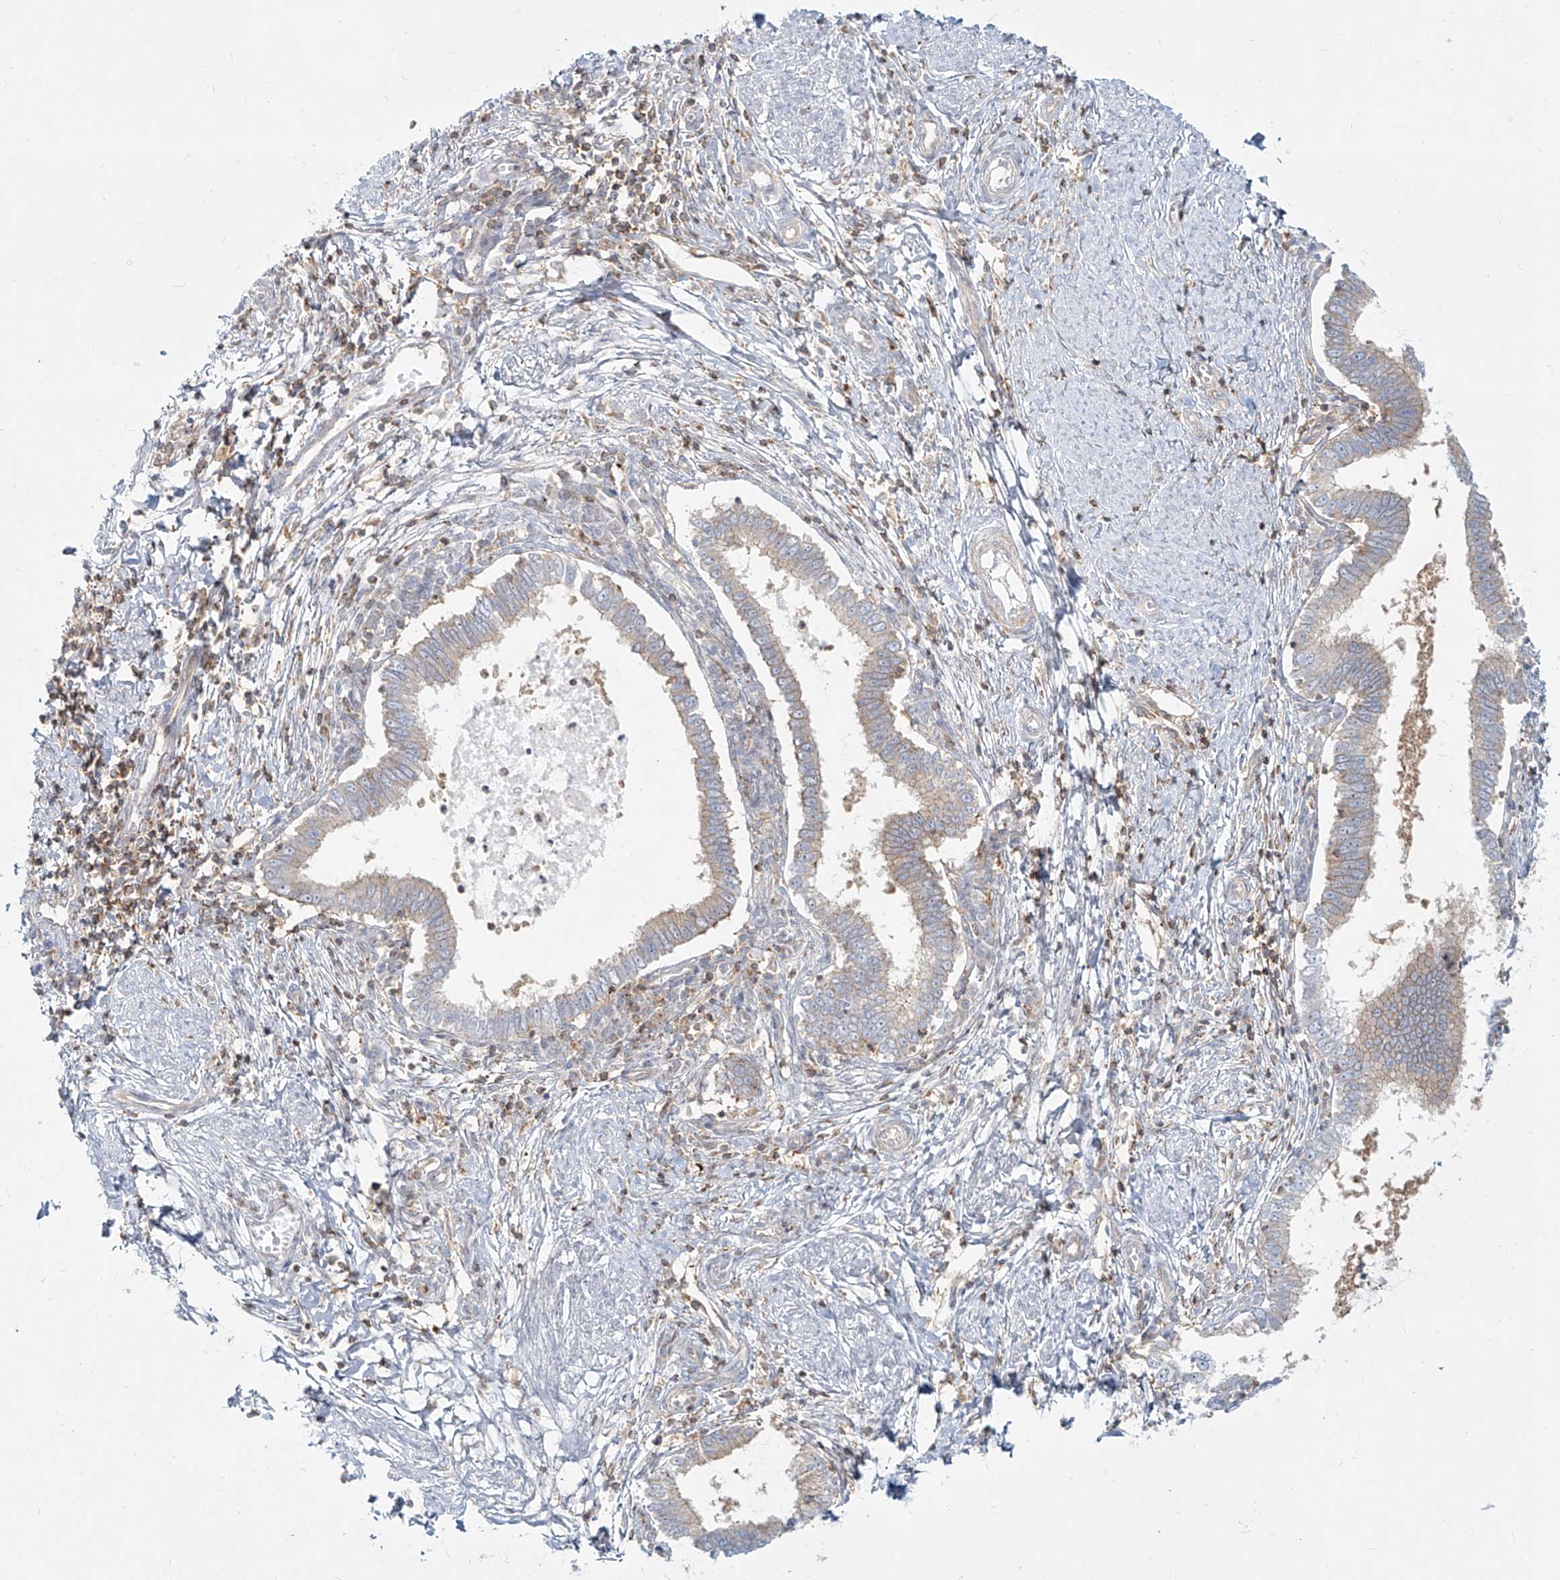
{"staining": {"intensity": "weak", "quantity": "<25%", "location": "cytoplasmic/membranous"}, "tissue": "cervical cancer", "cell_type": "Tumor cells", "image_type": "cancer", "snomed": [{"axis": "morphology", "description": "Adenocarcinoma, NOS"}, {"axis": "topography", "description": "Cervix"}], "caption": "Immunohistochemistry (IHC) photomicrograph of neoplastic tissue: adenocarcinoma (cervical) stained with DAB shows no significant protein positivity in tumor cells.", "gene": "SLC2A12", "patient": {"sex": "female", "age": 36}}